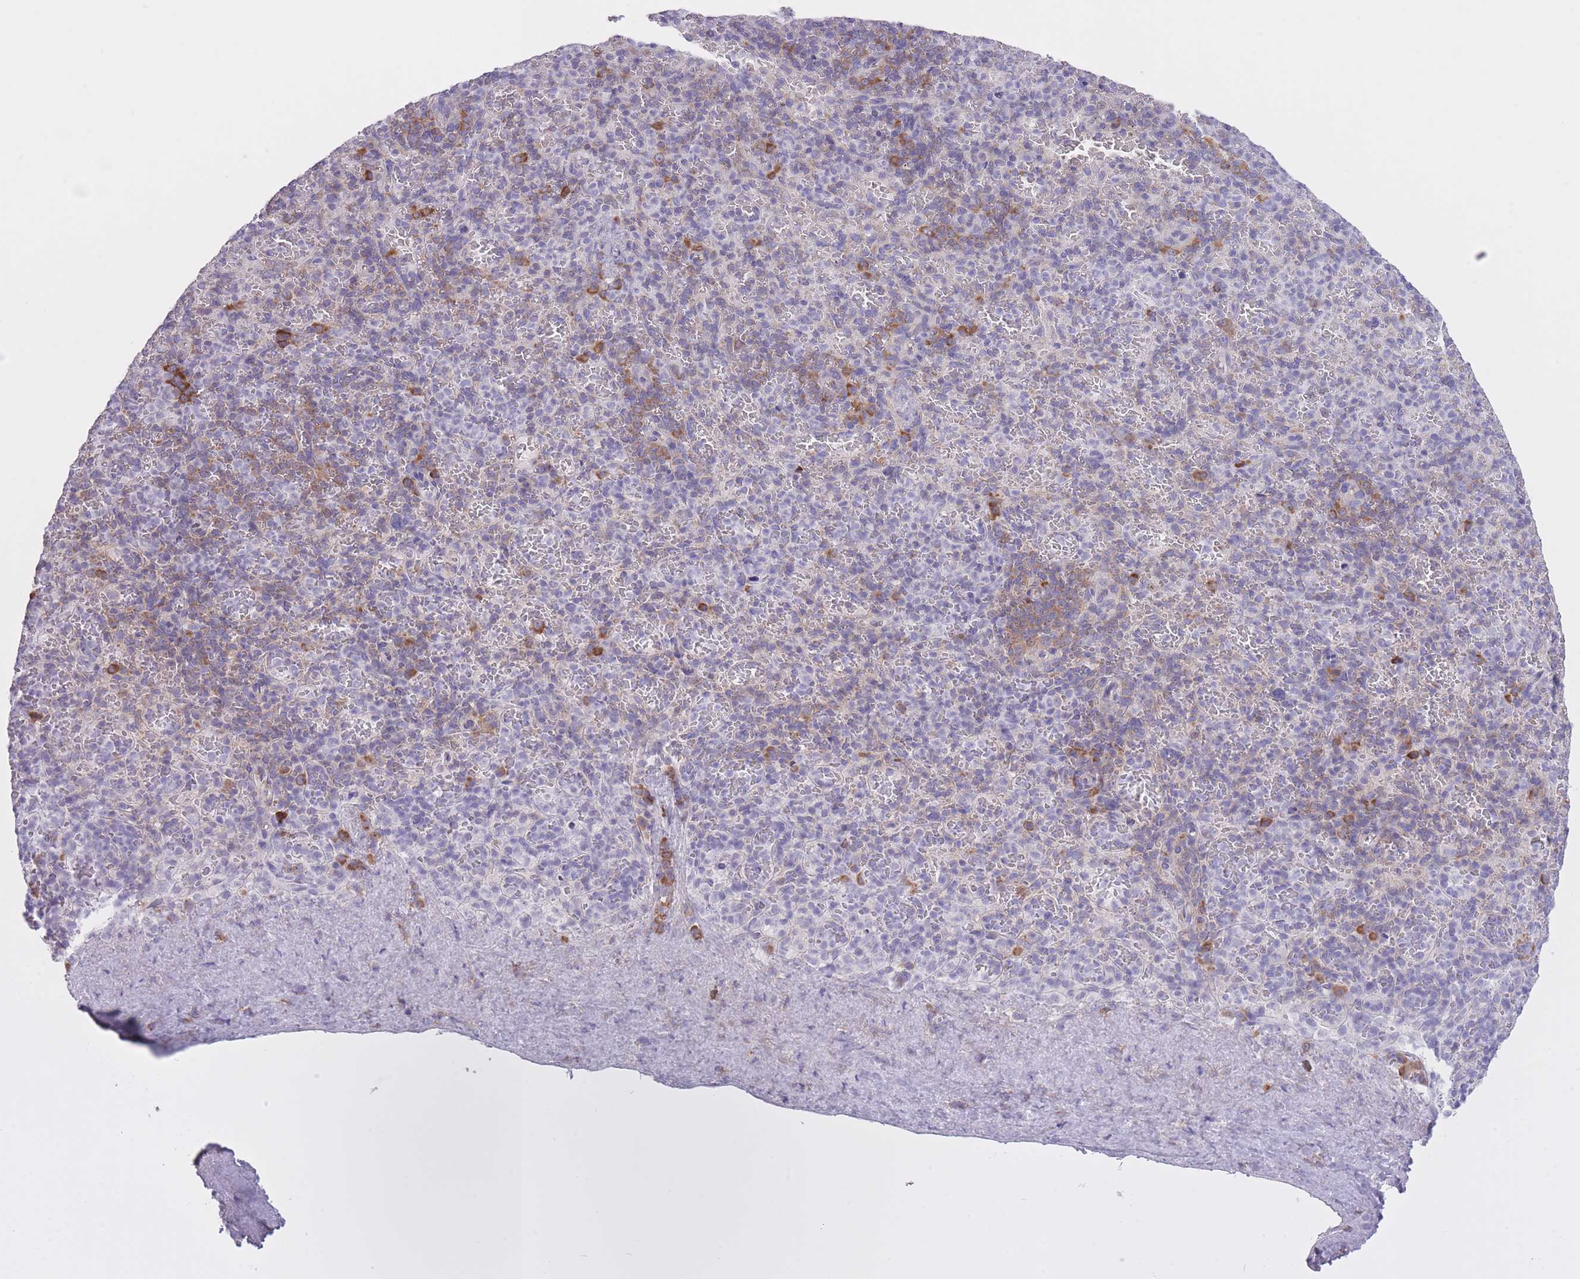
{"staining": {"intensity": "moderate", "quantity": "<25%", "location": "cytoplasmic/membranous"}, "tissue": "spleen", "cell_type": "Cells in red pulp", "image_type": "normal", "snomed": [{"axis": "morphology", "description": "Normal tissue, NOS"}, {"axis": "topography", "description": "Spleen"}], "caption": "Immunohistochemical staining of unremarkable human spleen exhibits low levels of moderate cytoplasmic/membranous staining in approximately <25% of cells in red pulp.", "gene": "ZNF501", "patient": {"sex": "female", "age": 74}}